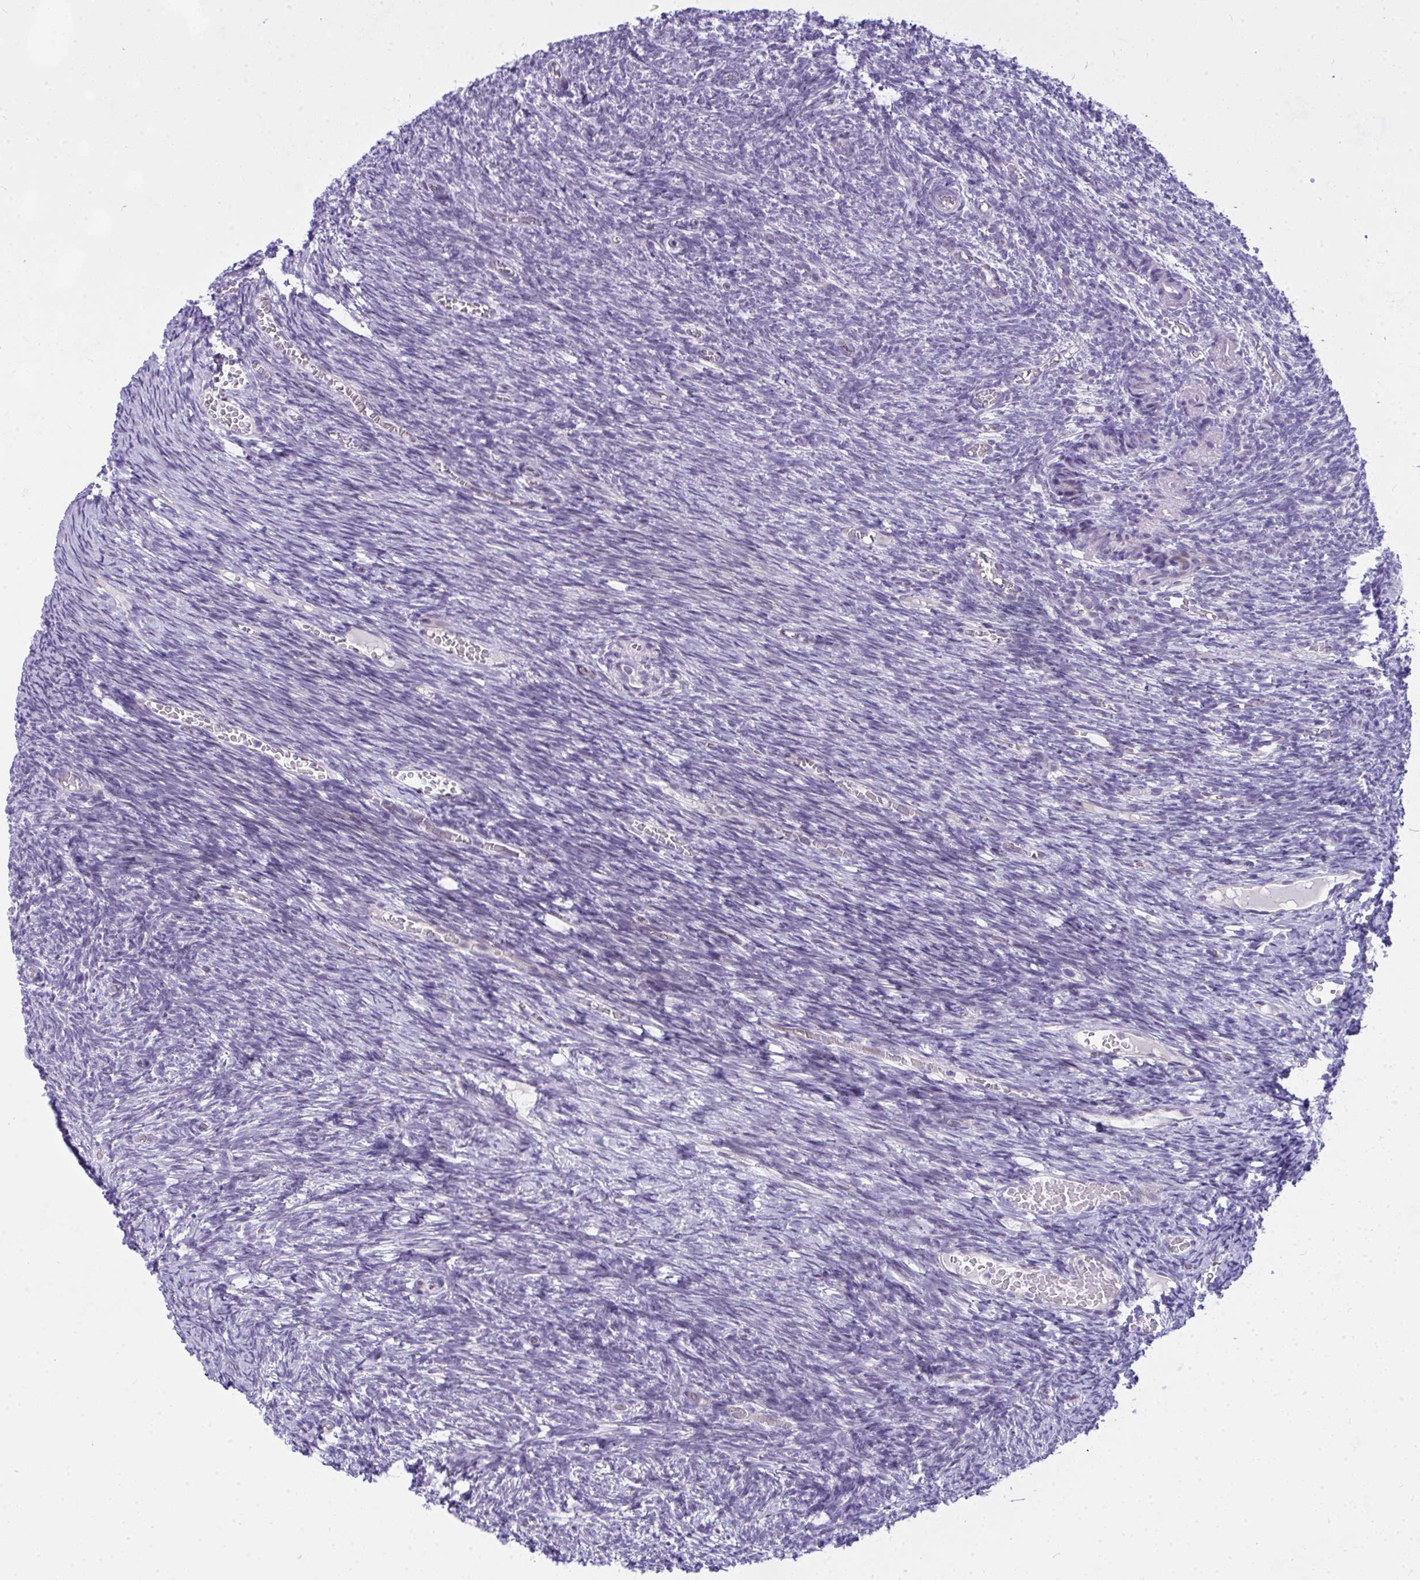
{"staining": {"intensity": "negative", "quantity": "none", "location": "none"}, "tissue": "ovary", "cell_type": "Follicle cells", "image_type": "normal", "snomed": [{"axis": "morphology", "description": "Normal tissue, NOS"}, {"axis": "topography", "description": "Ovary"}], "caption": "The photomicrograph demonstrates no staining of follicle cells in unremarkable ovary. Nuclei are stained in blue.", "gene": "NFXL1", "patient": {"sex": "female", "age": 39}}